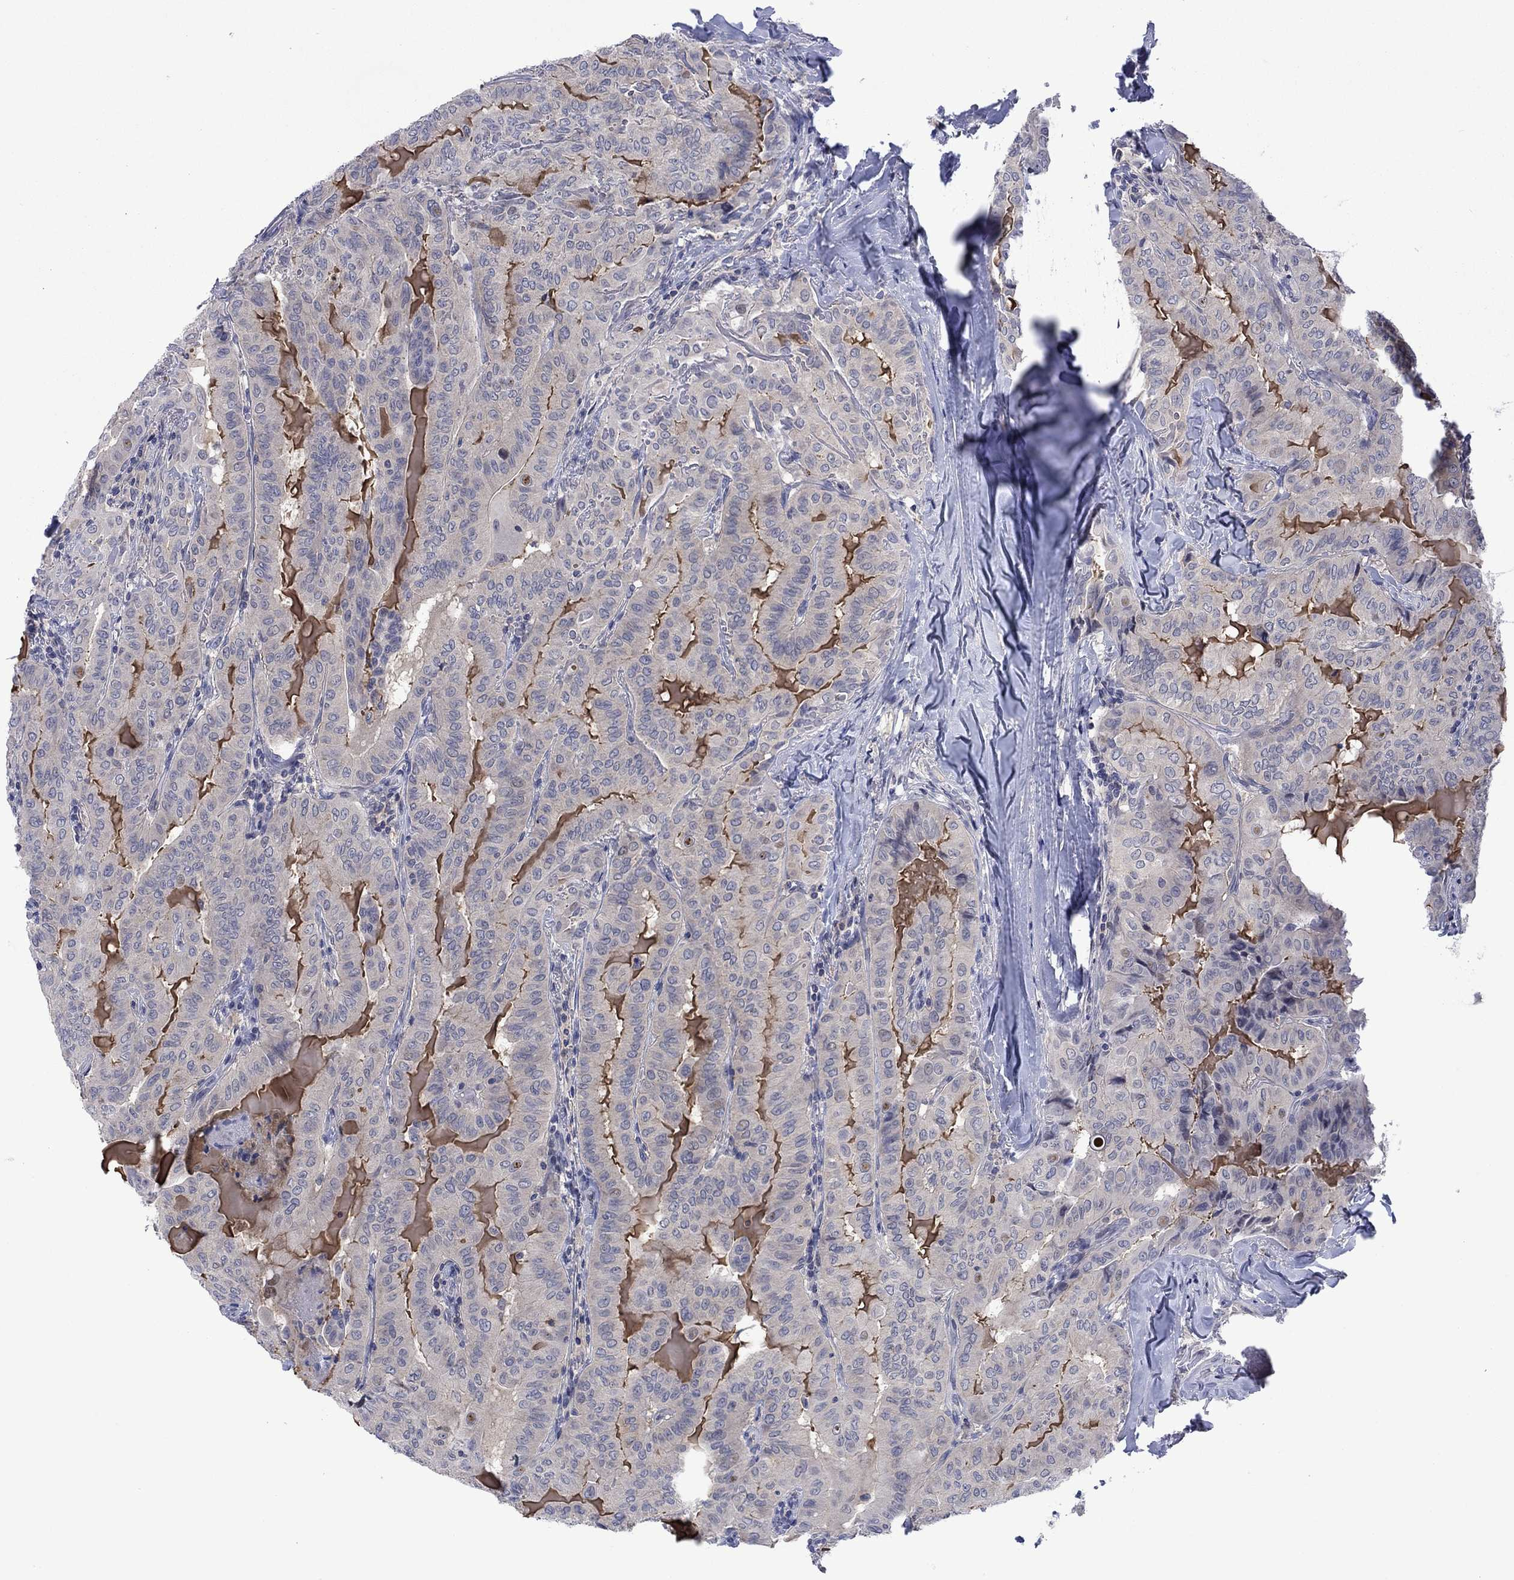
{"staining": {"intensity": "negative", "quantity": "none", "location": "none"}, "tissue": "thyroid cancer", "cell_type": "Tumor cells", "image_type": "cancer", "snomed": [{"axis": "morphology", "description": "Papillary adenocarcinoma, NOS"}, {"axis": "topography", "description": "Thyroid gland"}], "caption": "There is no significant positivity in tumor cells of thyroid cancer (papillary adenocarcinoma). Brightfield microscopy of immunohistochemistry (IHC) stained with DAB (brown) and hematoxylin (blue), captured at high magnification.", "gene": "AGL", "patient": {"sex": "female", "age": 68}}